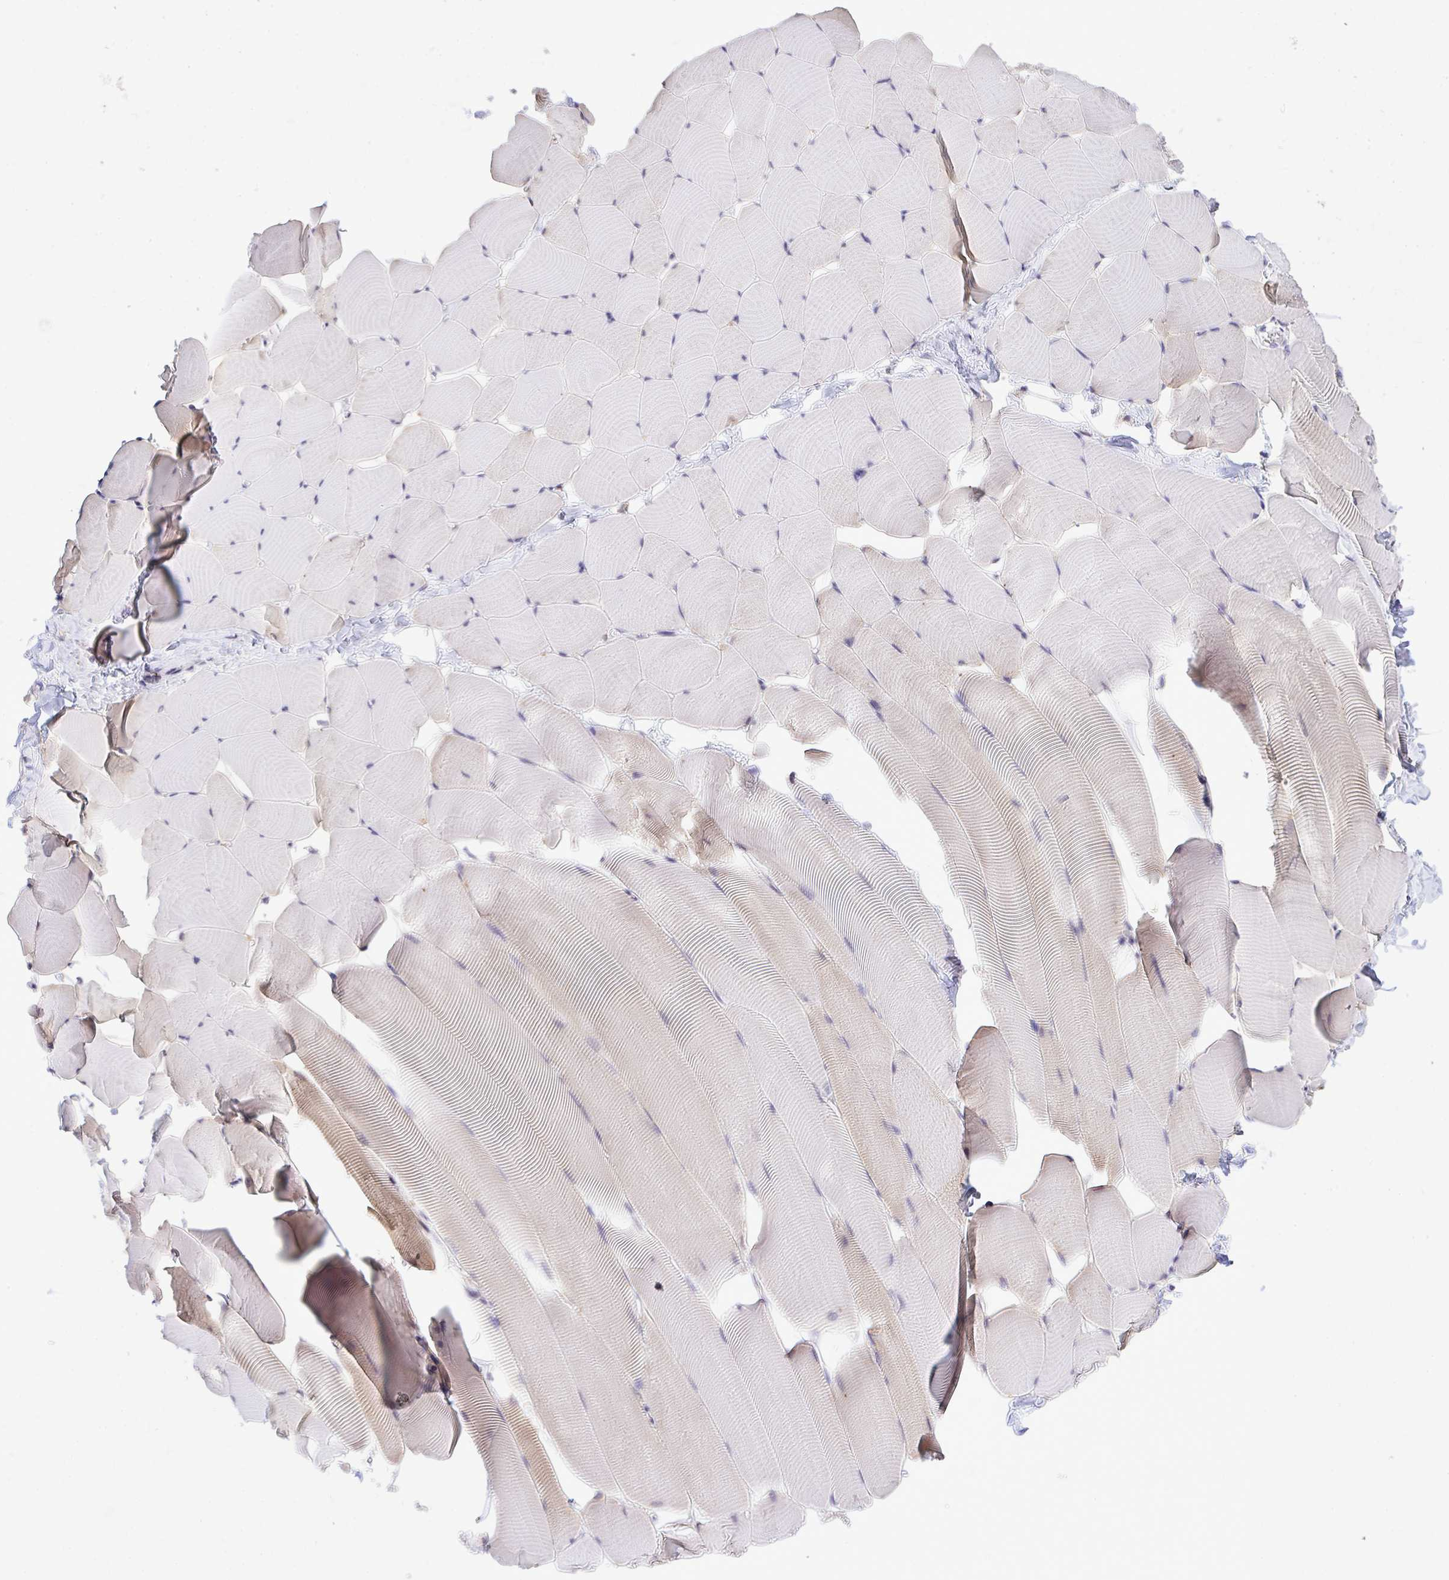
{"staining": {"intensity": "weak", "quantity": "<25%", "location": "cytoplasmic/membranous"}, "tissue": "skeletal muscle", "cell_type": "Myocytes", "image_type": "normal", "snomed": [{"axis": "morphology", "description": "Normal tissue, NOS"}, {"axis": "topography", "description": "Skeletal muscle"}], "caption": "Immunohistochemical staining of unremarkable human skeletal muscle shows no significant positivity in myocytes.", "gene": "MPC2", "patient": {"sex": "male", "age": 25}}